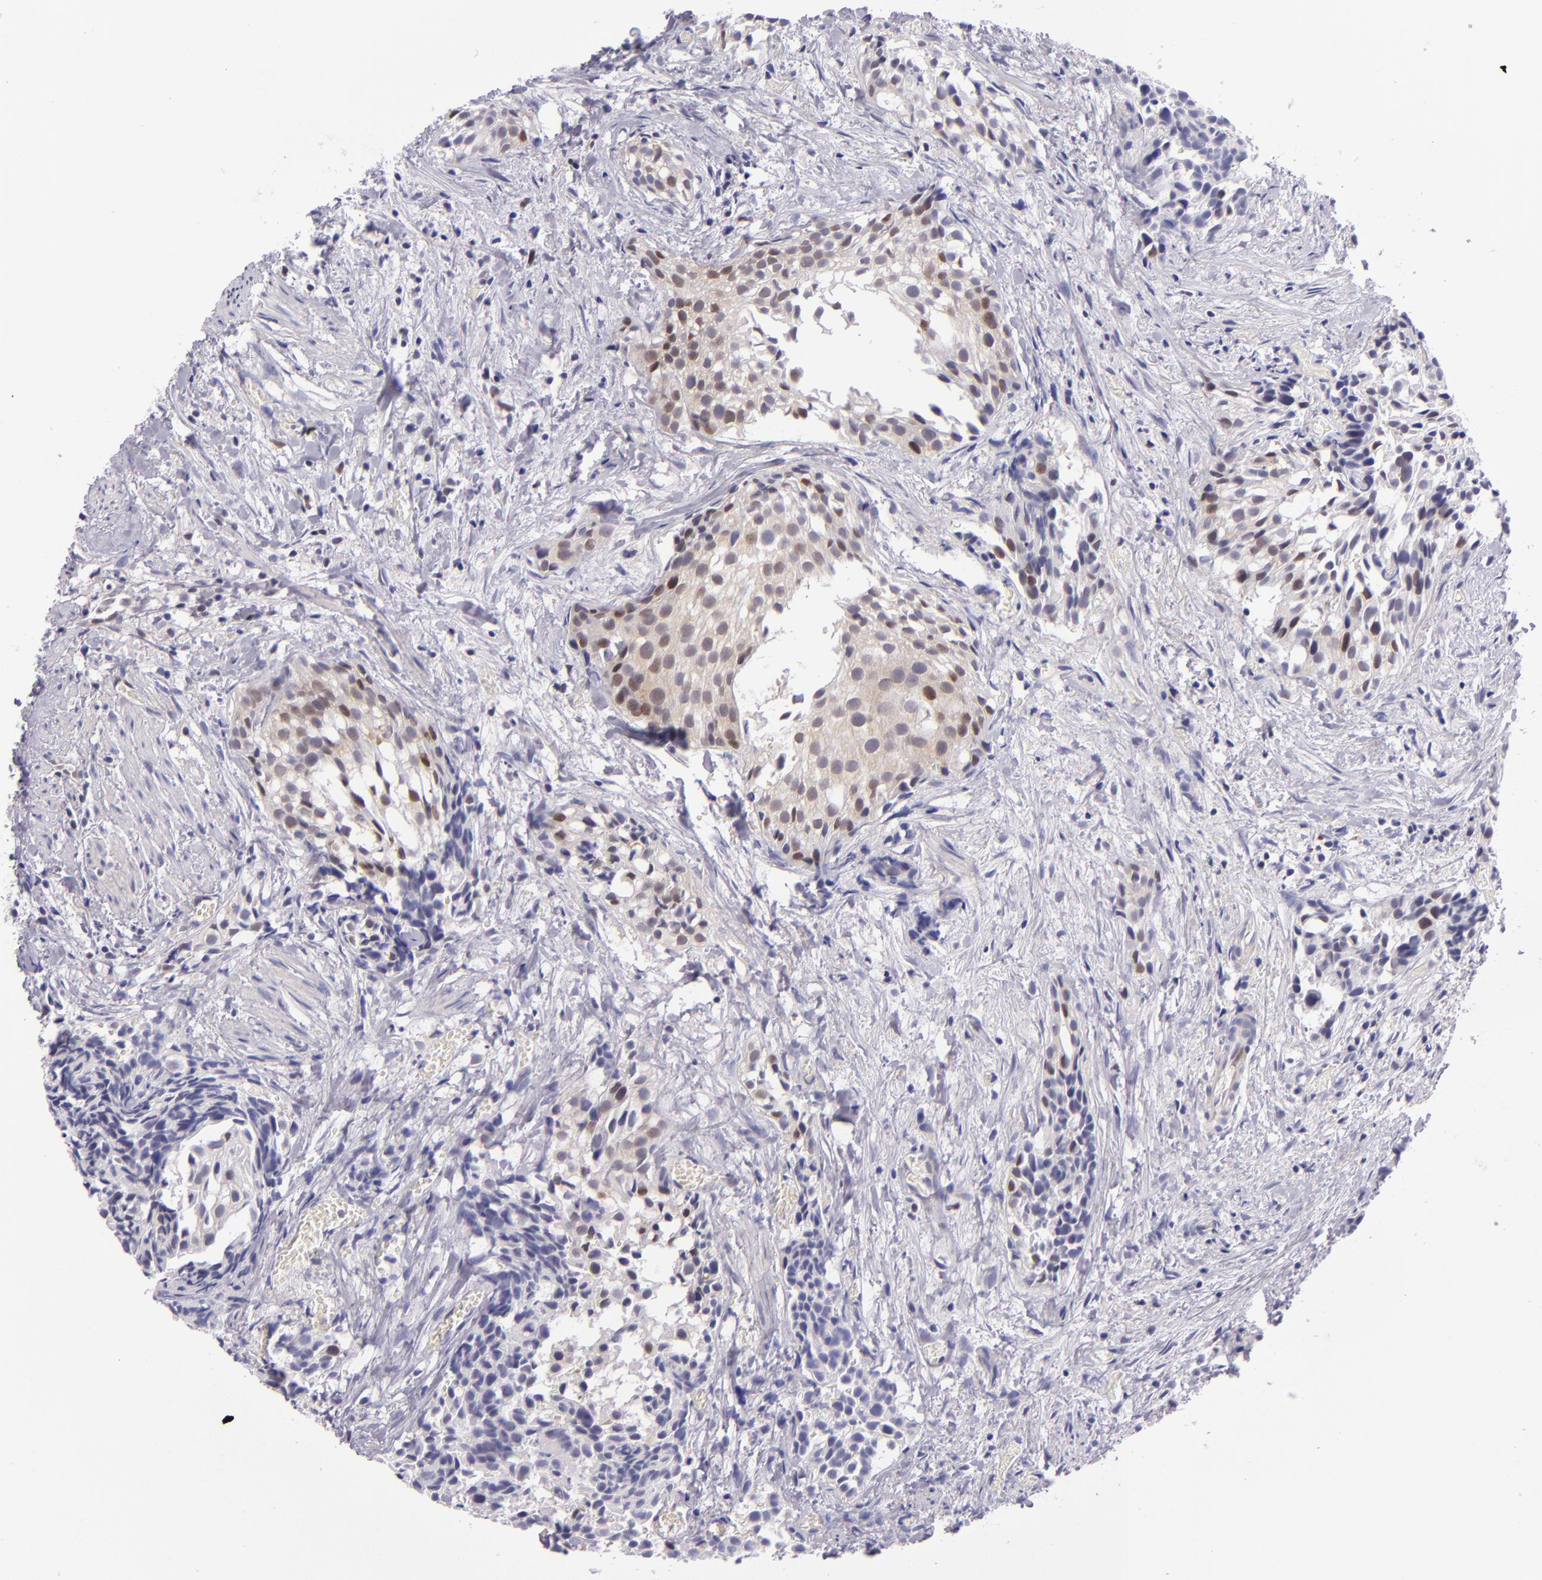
{"staining": {"intensity": "negative", "quantity": "none", "location": "none"}, "tissue": "urothelial cancer", "cell_type": "Tumor cells", "image_type": "cancer", "snomed": [{"axis": "morphology", "description": "Urothelial carcinoma, High grade"}, {"axis": "topography", "description": "Urinary bladder"}], "caption": "IHC histopathology image of human high-grade urothelial carcinoma stained for a protein (brown), which shows no positivity in tumor cells.", "gene": "CSE1L", "patient": {"sex": "female", "age": 78}}